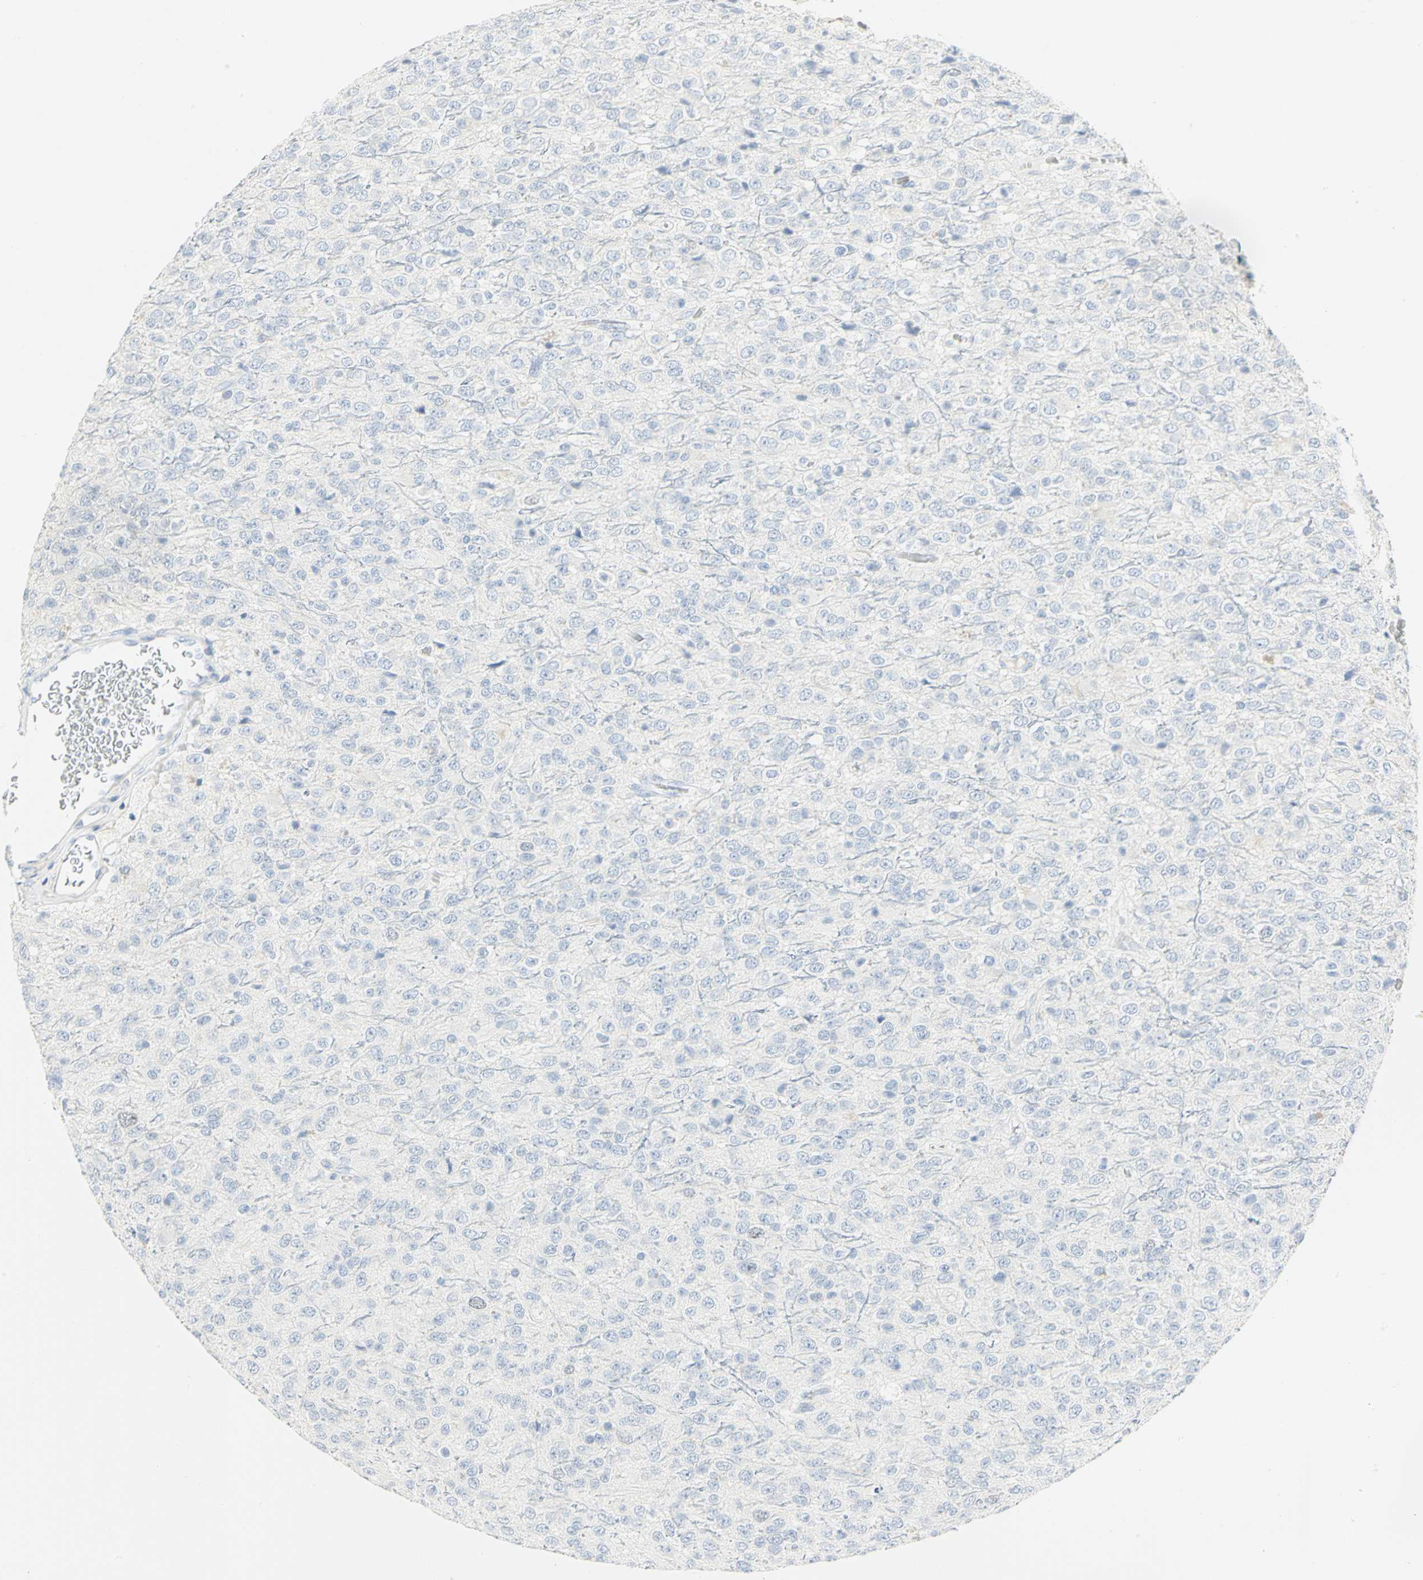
{"staining": {"intensity": "negative", "quantity": "none", "location": "none"}, "tissue": "glioma", "cell_type": "Tumor cells", "image_type": "cancer", "snomed": [{"axis": "morphology", "description": "Glioma, malignant, High grade"}, {"axis": "topography", "description": "pancreas cauda"}], "caption": "IHC micrograph of glioma stained for a protein (brown), which exhibits no expression in tumor cells. The staining is performed using DAB (3,3'-diaminobenzidine) brown chromogen with nuclei counter-stained in using hematoxylin.", "gene": "HELLS", "patient": {"sex": "male", "age": 60}}